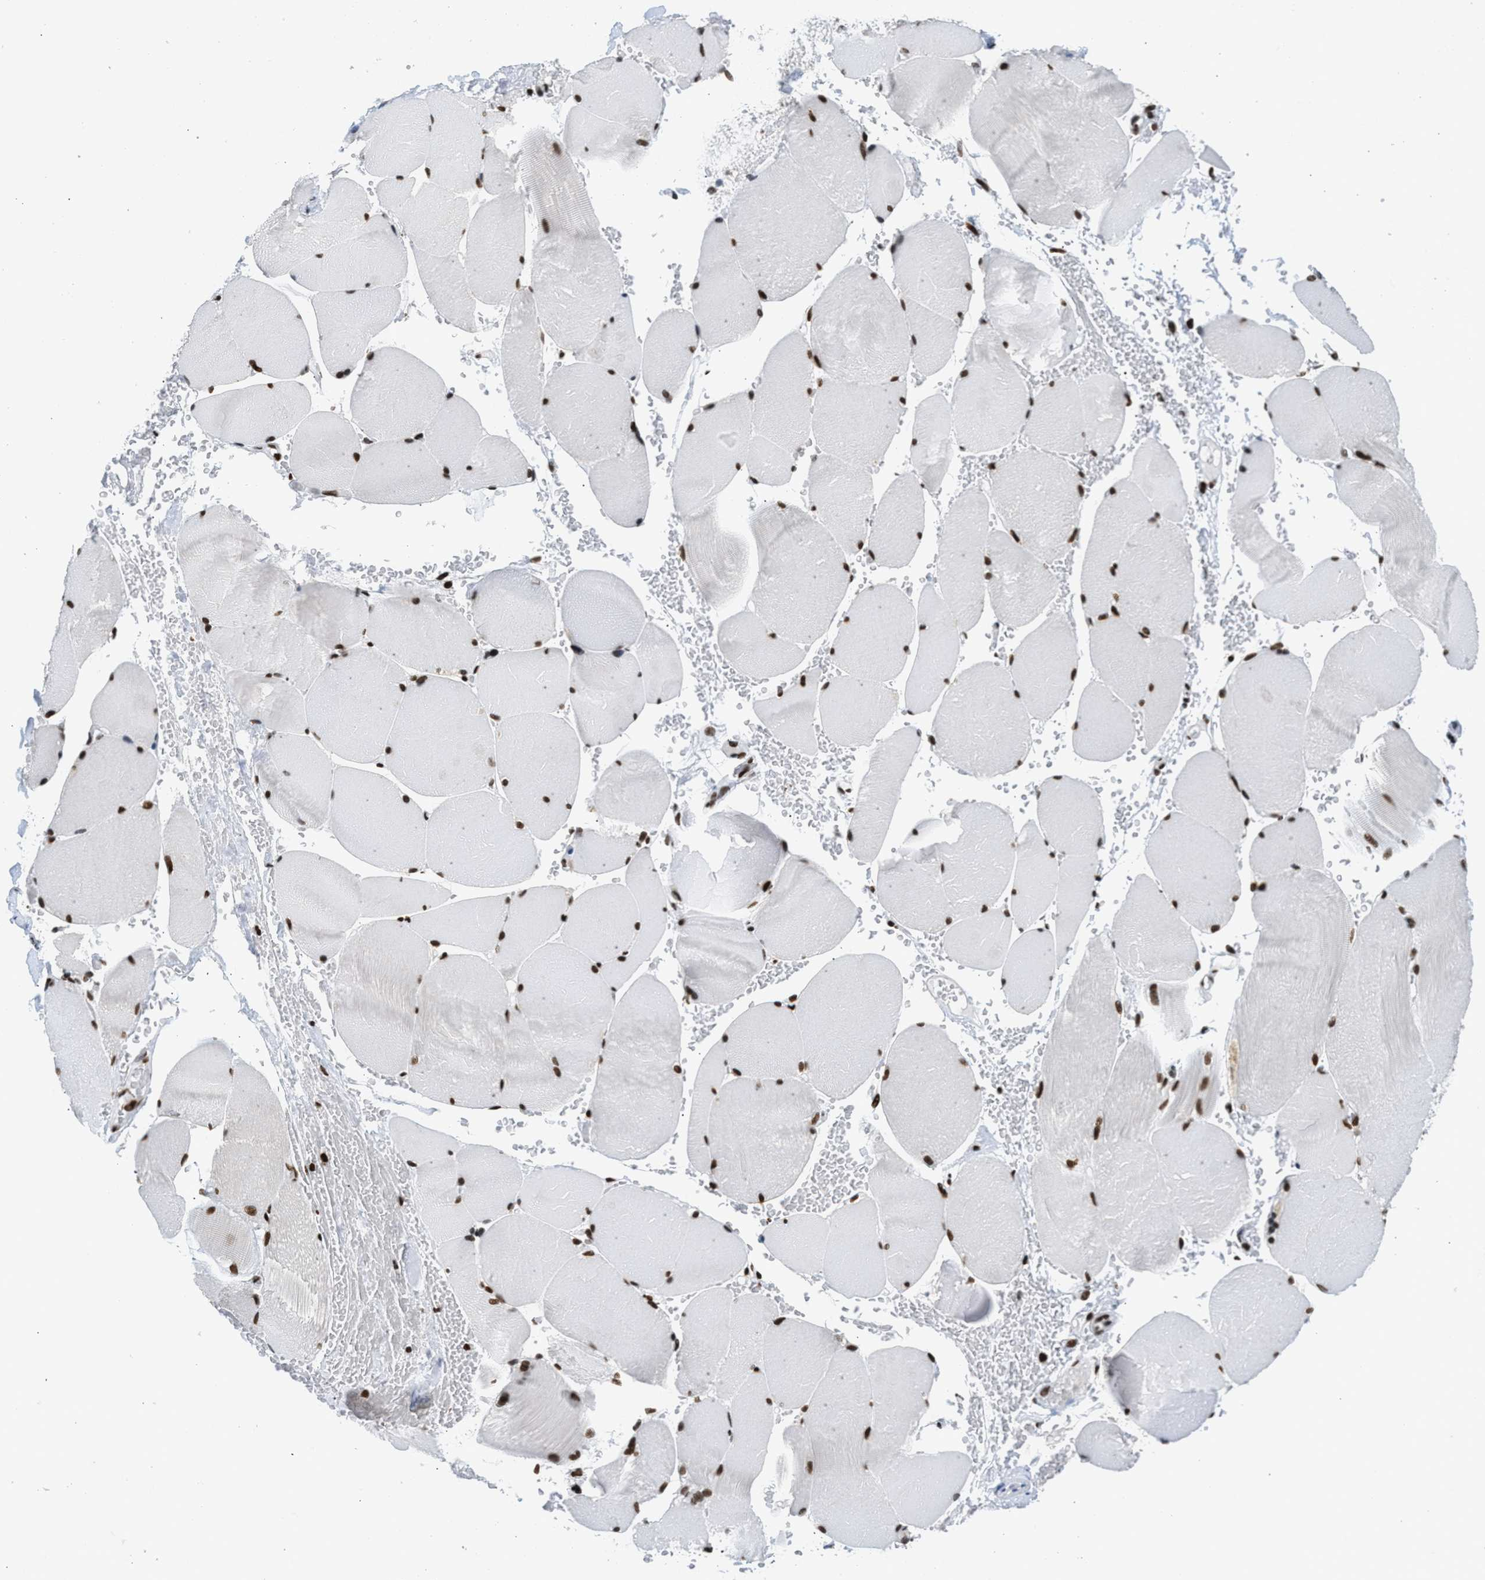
{"staining": {"intensity": "strong", "quantity": ">75%", "location": "nuclear"}, "tissue": "skeletal muscle", "cell_type": "Myocytes", "image_type": "normal", "snomed": [{"axis": "morphology", "description": "Normal tissue, NOS"}, {"axis": "topography", "description": "Skin"}, {"axis": "topography", "description": "Skeletal muscle"}], "caption": "Protein positivity by IHC displays strong nuclear positivity in about >75% of myocytes in unremarkable skeletal muscle. (DAB (3,3'-diaminobenzidine) IHC, brown staining for protein, blue staining for nuclei).", "gene": "PIF1", "patient": {"sex": "male", "age": 83}}